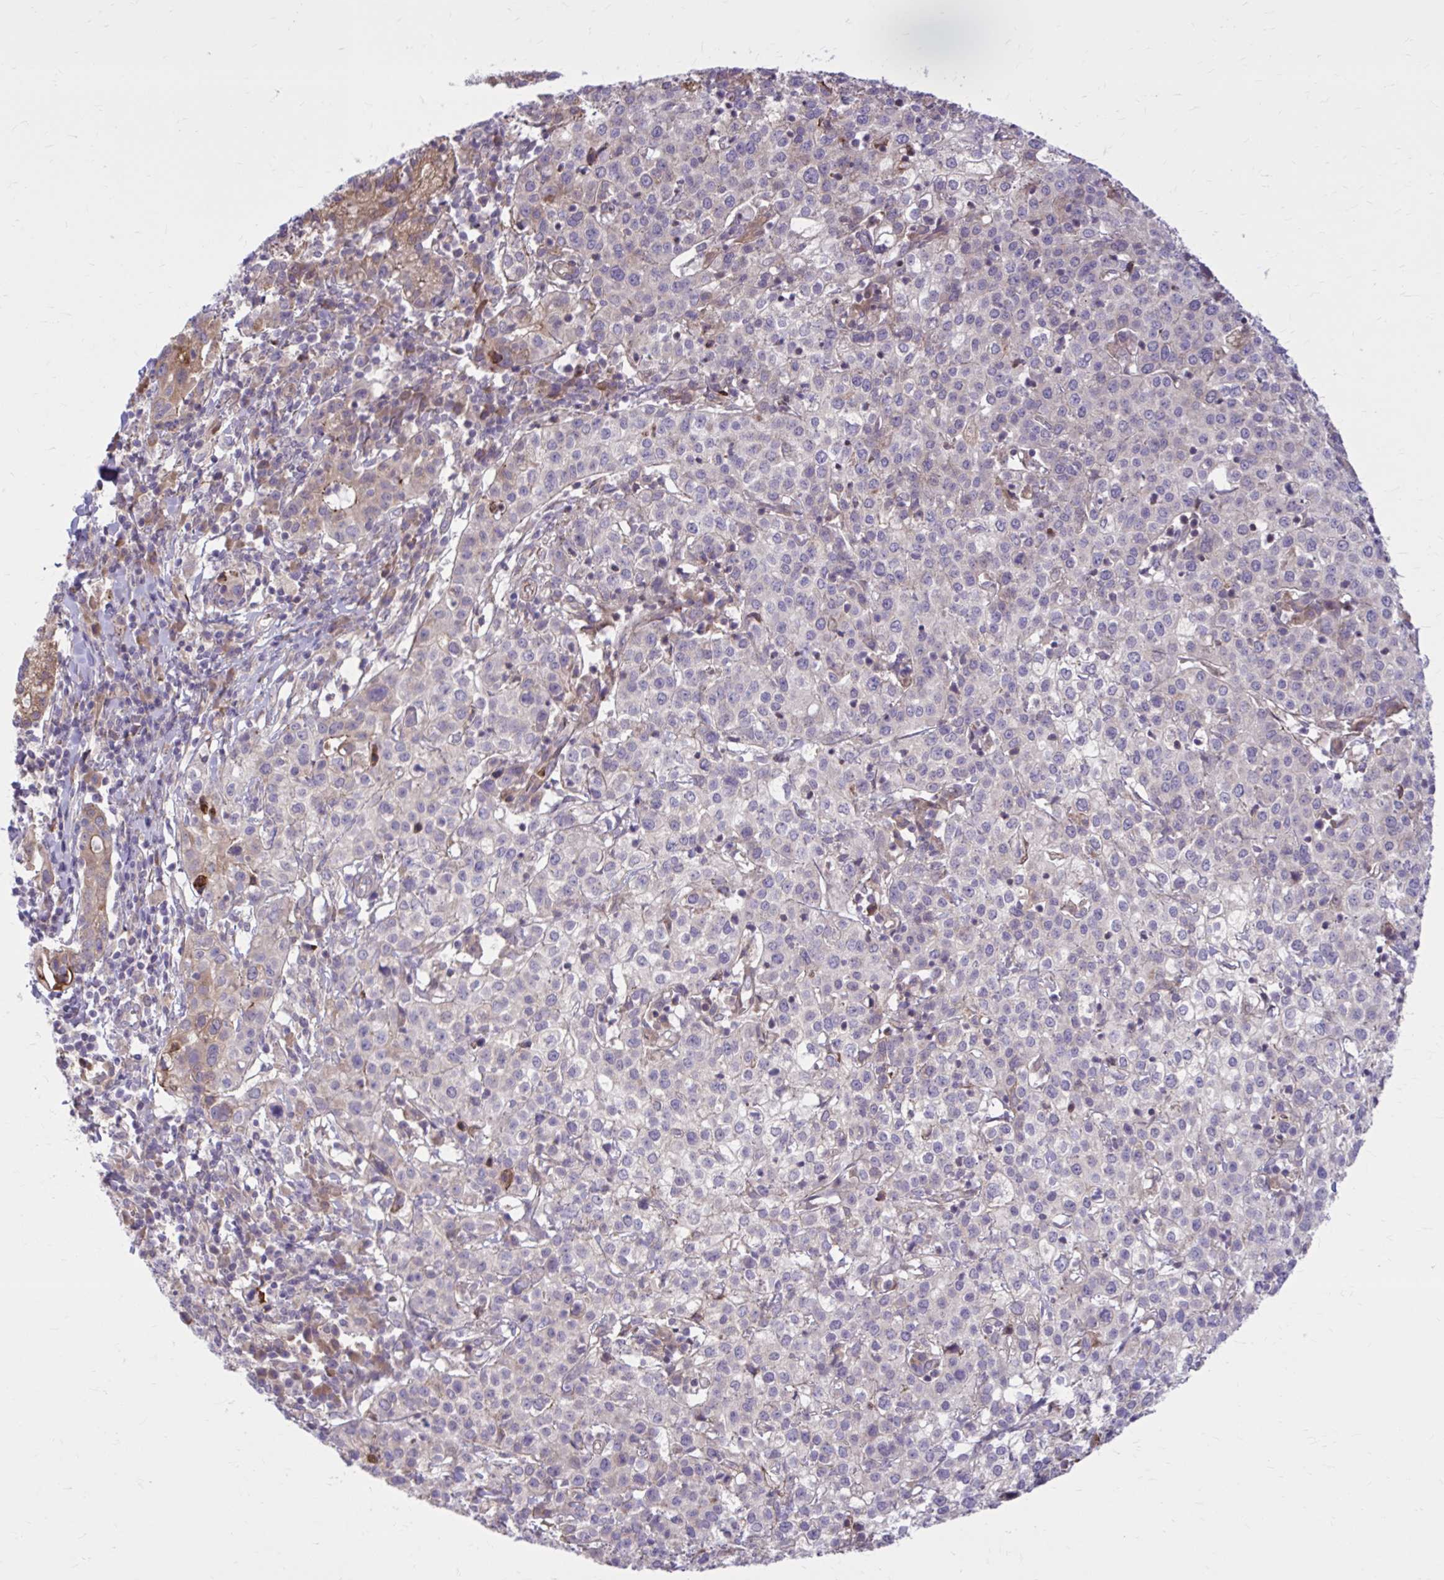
{"staining": {"intensity": "moderate", "quantity": "25%-75%", "location": "cytoplasmic/membranous"}, "tissue": "cervical cancer", "cell_type": "Tumor cells", "image_type": "cancer", "snomed": [{"axis": "morphology", "description": "Normal tissue, NOS"}, {"axis": "morphology", "description": "Adenocarcinoma, NOS"}, {"axis": "topography", "description": "Cervix"}], "caption": "Cervical cancer was stained to show a protein in brown. There is medium levels of moderate cytoplasmic/membranous positivity in approximately 25%-75% of tumor cells. (DAB = brown stain, brightfield microscopy at high magnification).", "gene": "SNF8", "patient": {"sex": "female", "age": 44}}